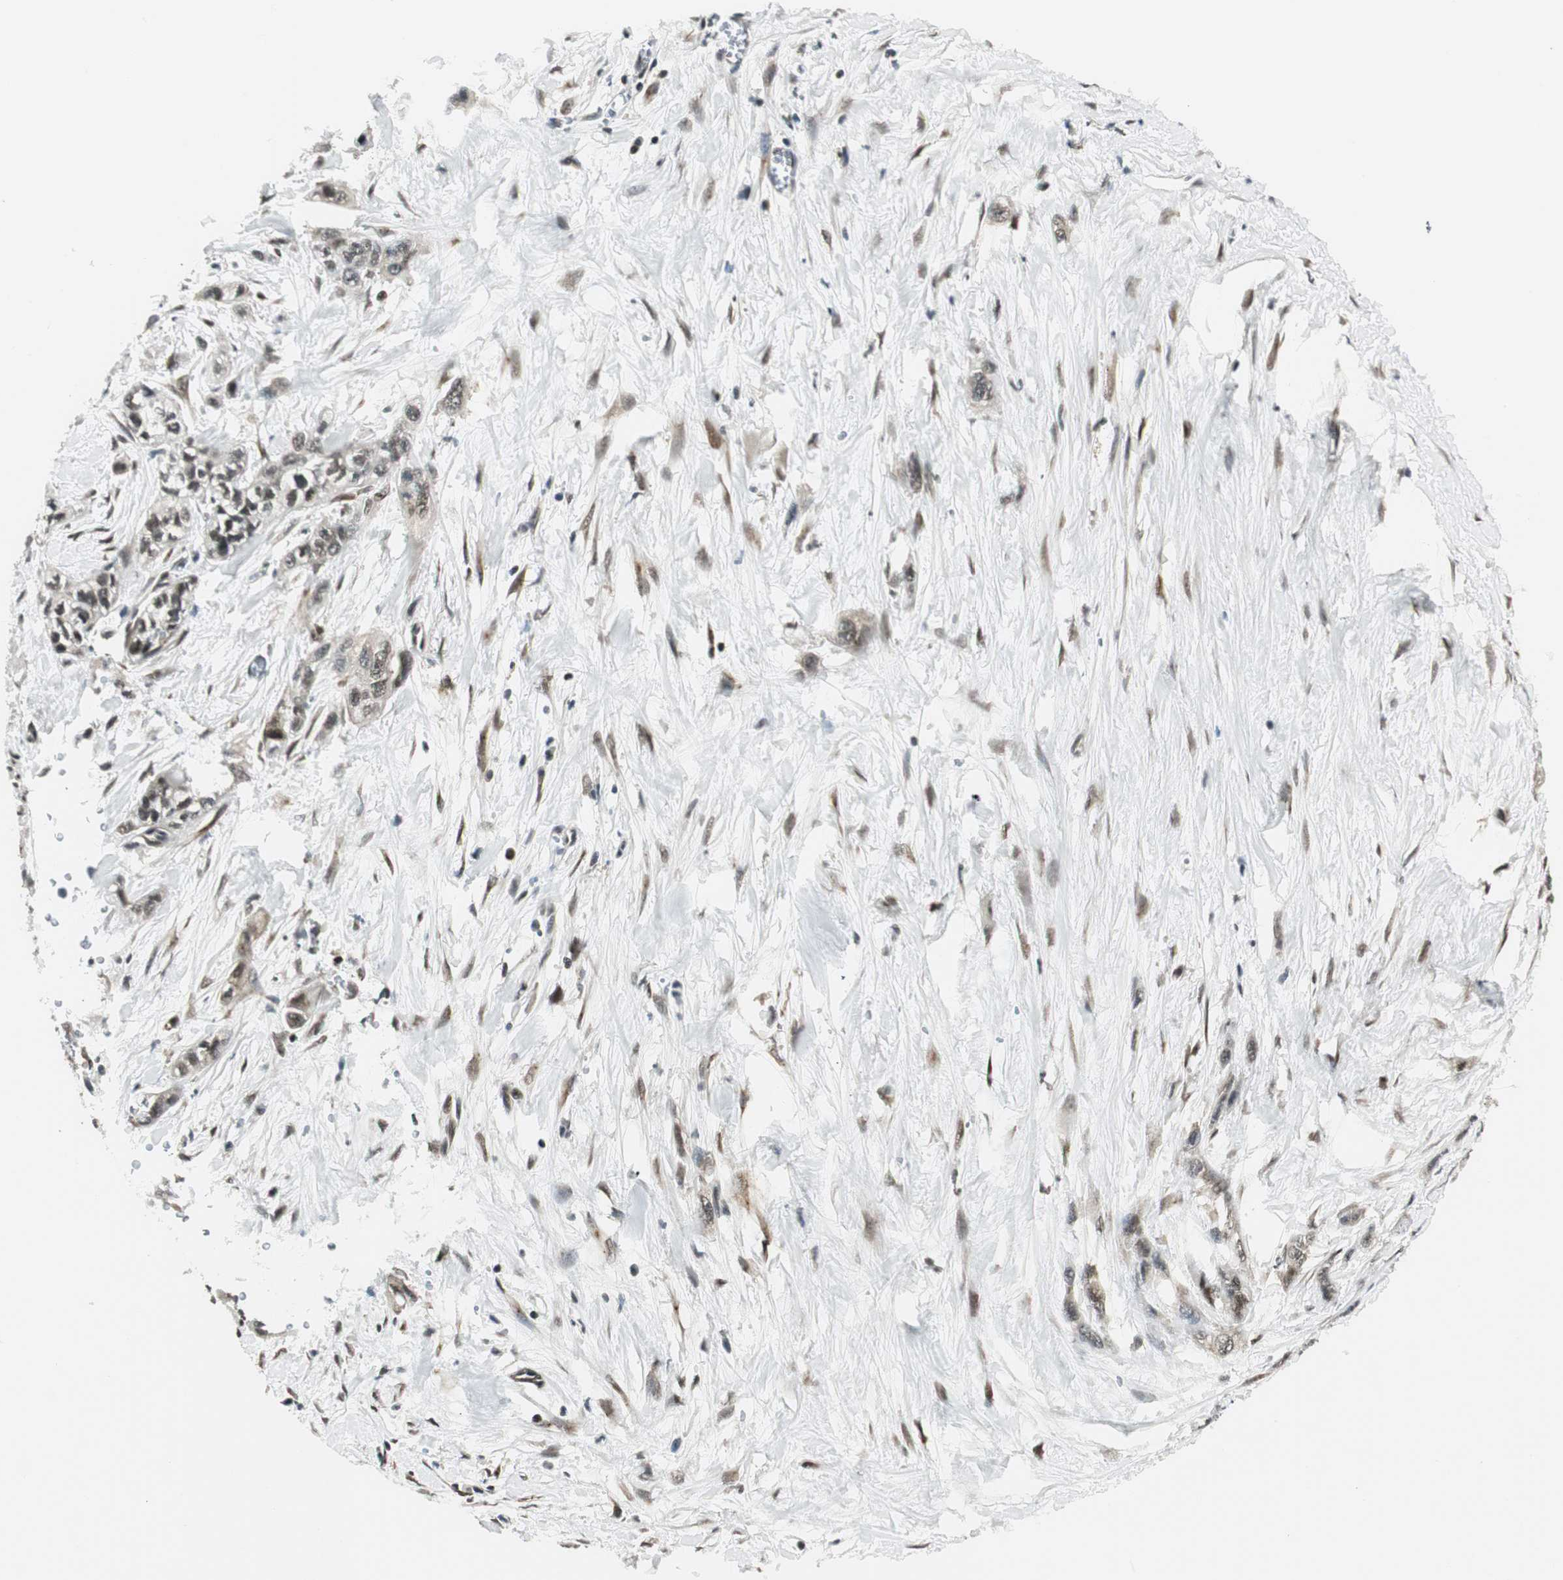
{"staining": {"intensity": "weak", "quantity": "25%-75%", "location": "nuclear"}, "tissue": "pancreatic cancer", "cell_type": "Tumor cells", "image_type": "cancer", "snomed": [{"axis": "morphology", "description": "Adenocarcinoma, NOS"}, {"axis": "topography", "description": "Pancreas"}], "caption": "This micrograph exhibits immunohistochemistry staining of human adenocarcinoma (pancreatic), with low weak nuclear staining in approximately 25%-75% of tumor cells.", "gene": "RING1", "patient": {"sex": "male", "age": 74}}